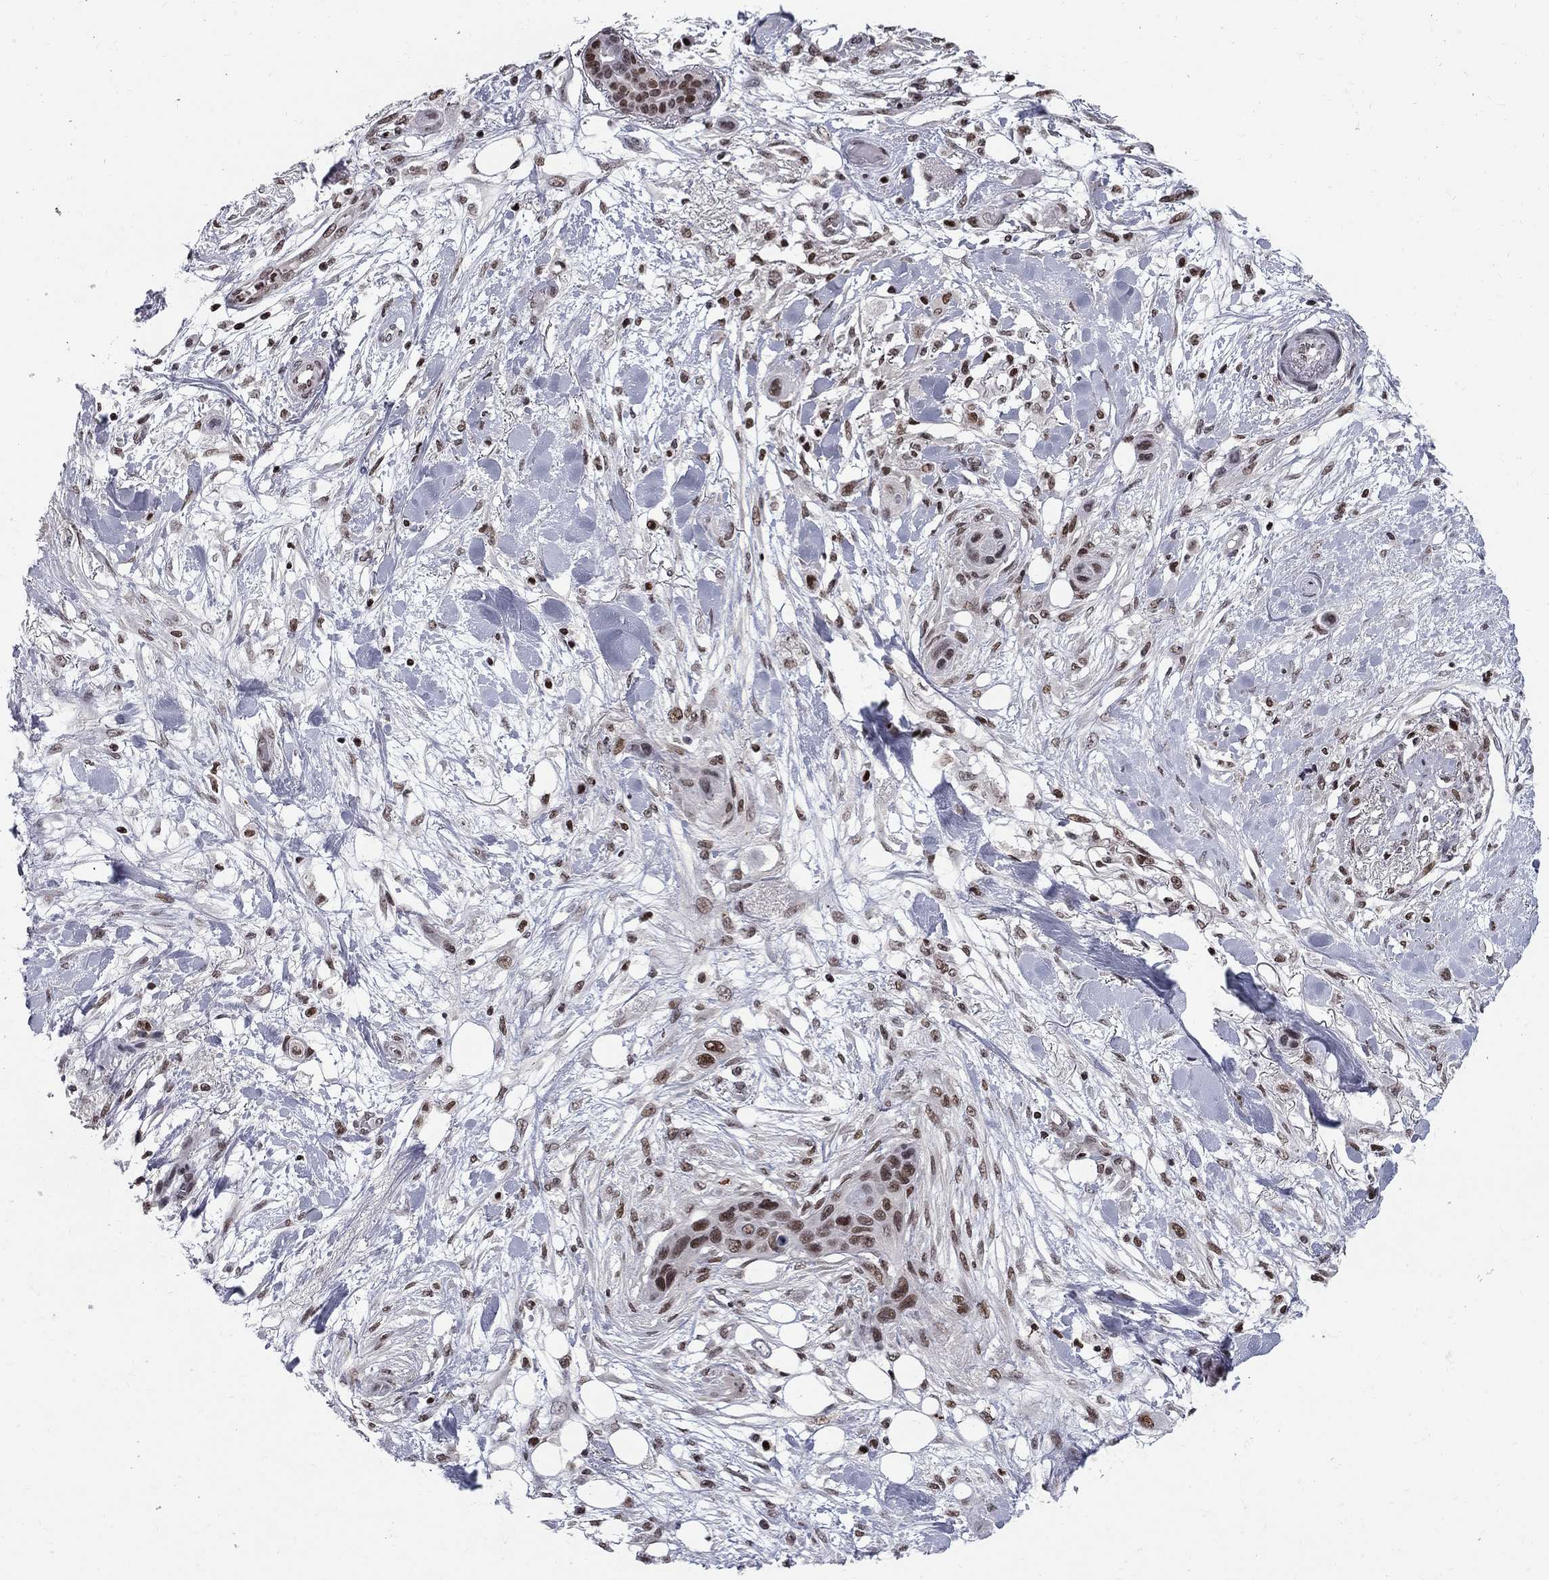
{"staining": {"intensity": "strong", "quantity": "<25%", "location": "nuclear"}, "tissue": "skin cancer", "cell_type": "Tumor cells", "image_type": "cancer", "snomed": [{"axis": "morphology", "description": "Squamous cell carcinoma, NOS"}, {"axis": "topography", "description": "Skin"}], "caption": "Immunohistochemistry image of squamous cell carcinoma (skin) stained for a protein (brown), which exhibits medium levels of strong nuclear staining in about <25% of tumor cells.", "gene": "RNASEH2C", "patient": {"sex": "male", "age": 79}}